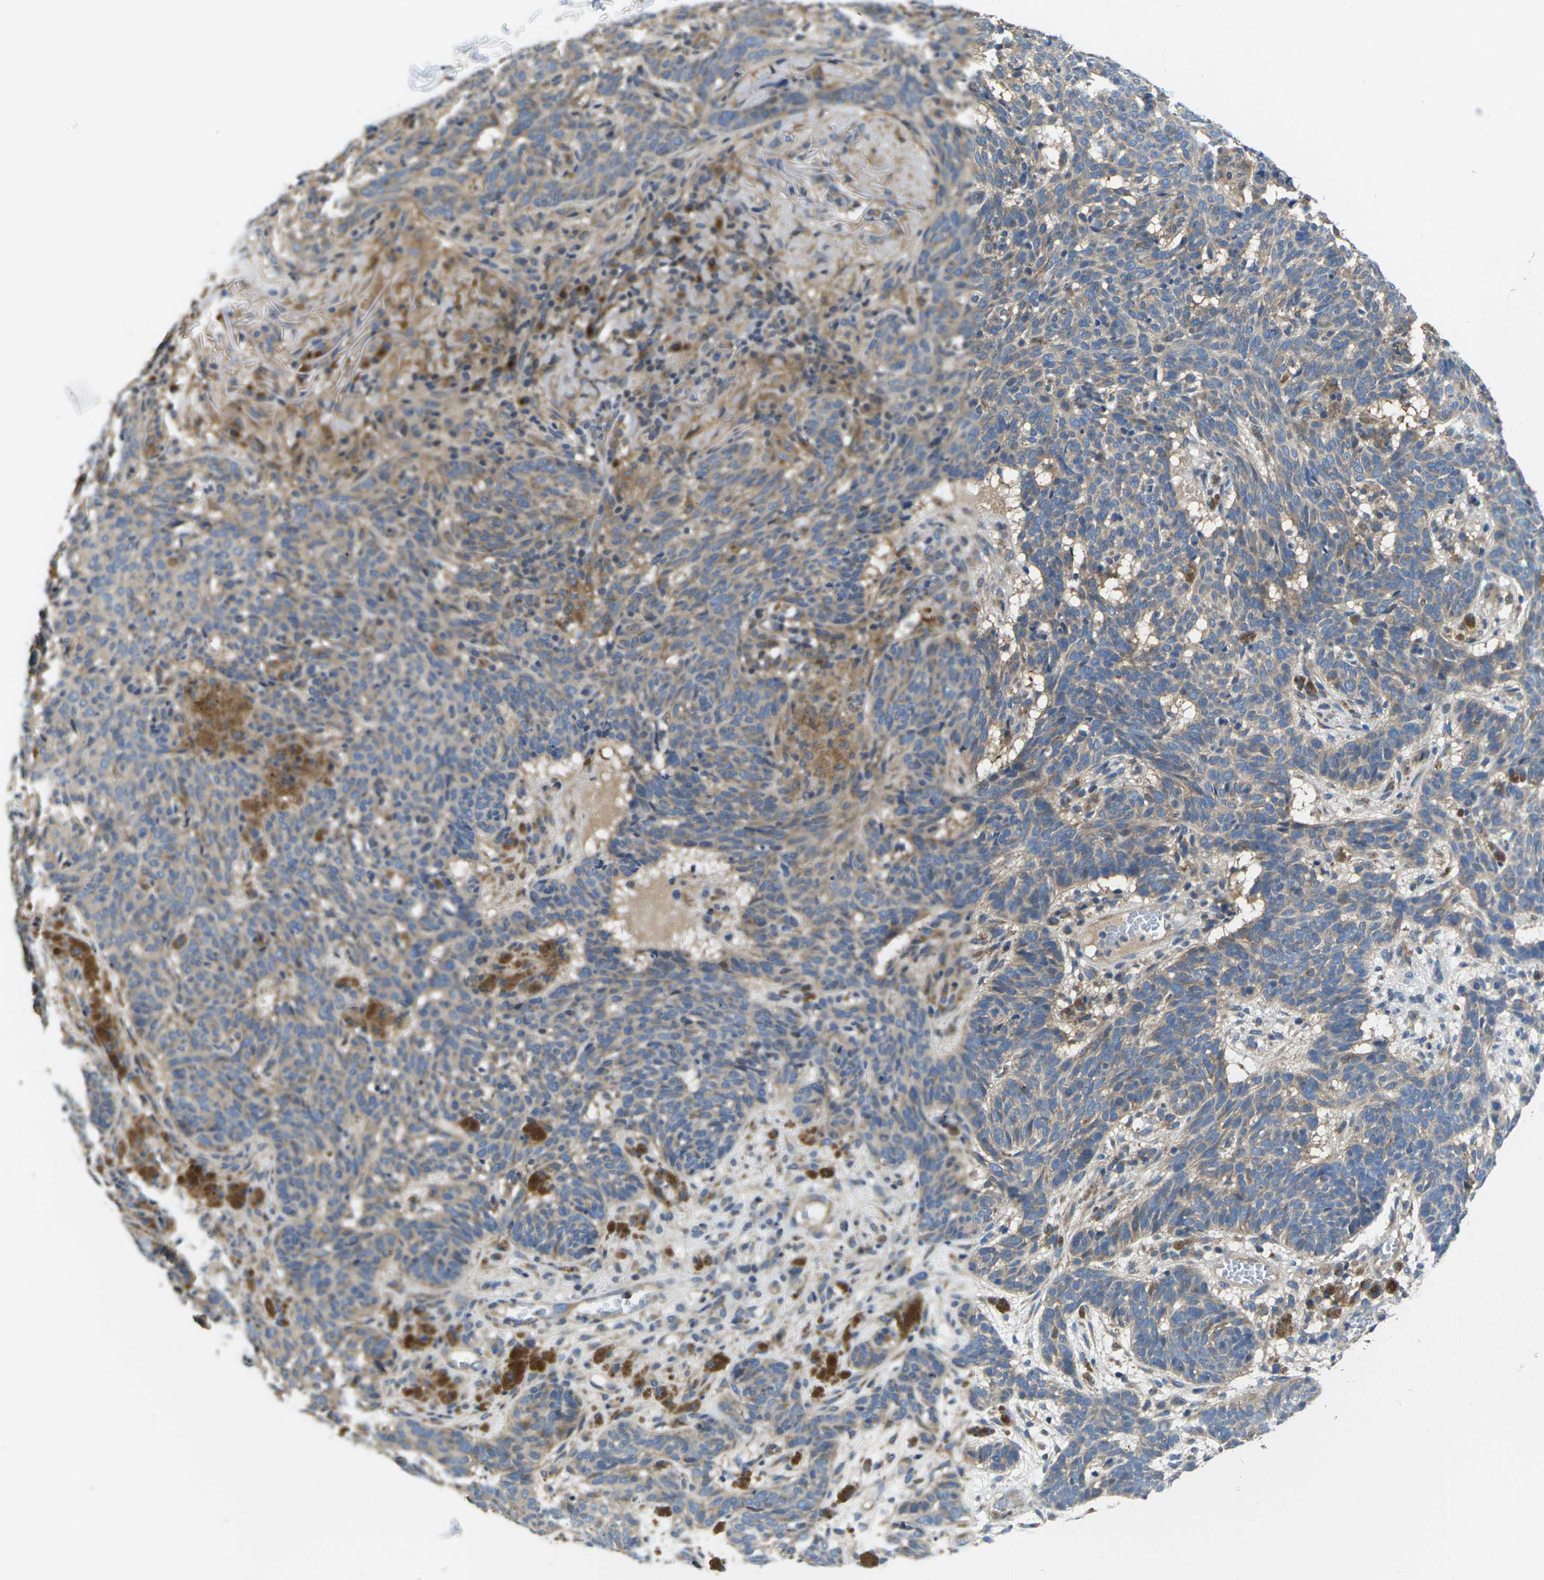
{"staining": {"intensity": "moderate", "quantity": "25%-75%", "location": "cytoplasmic/membranous"}, "tissue": "skin cancer", "cell_type": "Tumor cells", "image_type": "cancer", "snomed": [{"axis": "morphology", "description": "Basal cell carcinoma"}, {"axis": "topography", "description": "Skin"}], "caption": "Tumor cells demonstrate medium levels of moderate cytoplasmic/membranous staining in approximately 25%-75% of cells in skin cancer (basal cell carcinoma).", "gene": "TMCC2", "patient": {"sex": "male", "age": 85}}